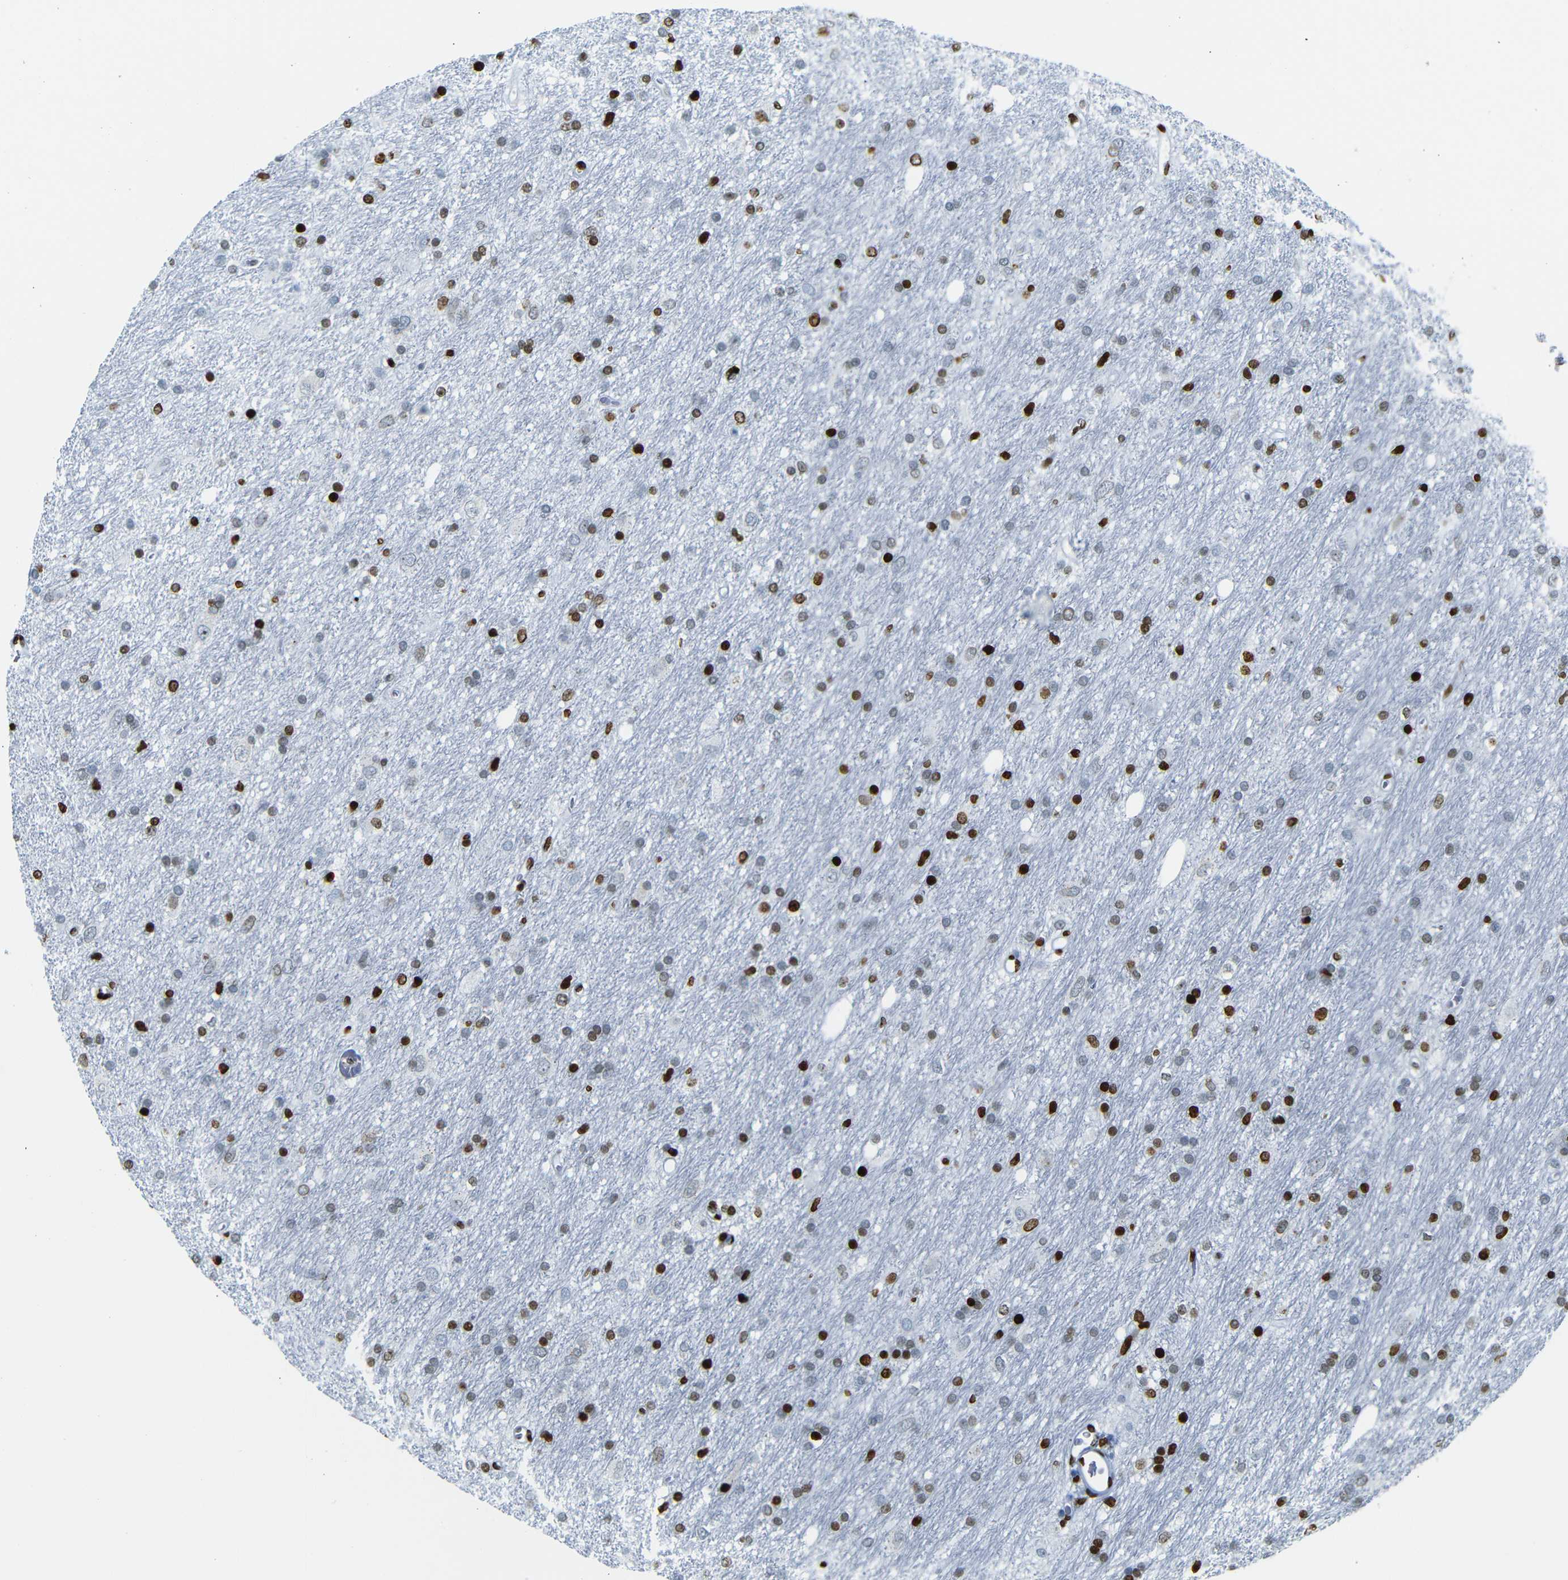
{"staining": {"intensity": "strong", "quantity": ">75%", "location": "nuclear"}, "tissue": "glioma", "cell_type": "Tumor cells", "image_type": "cancer", "snomed": [{"axis": "morphology", "description": "Glioma, malignant, Low grade"}, {"axis": "topography", "description": "Brain"}], "caption": "Immunohistochemical staining of human malignant glioma (low-grade) displays high levels of strong nuclear protein expression in about >75% of tumor cells. The staining was performed using DAB to visualize the protein expression in brown, while the nuclei were stained in blue with hematoxylin (Magnification: 20x).", "gene": "NPIPB15", "patient": {"sex": "male", "age": 77}}